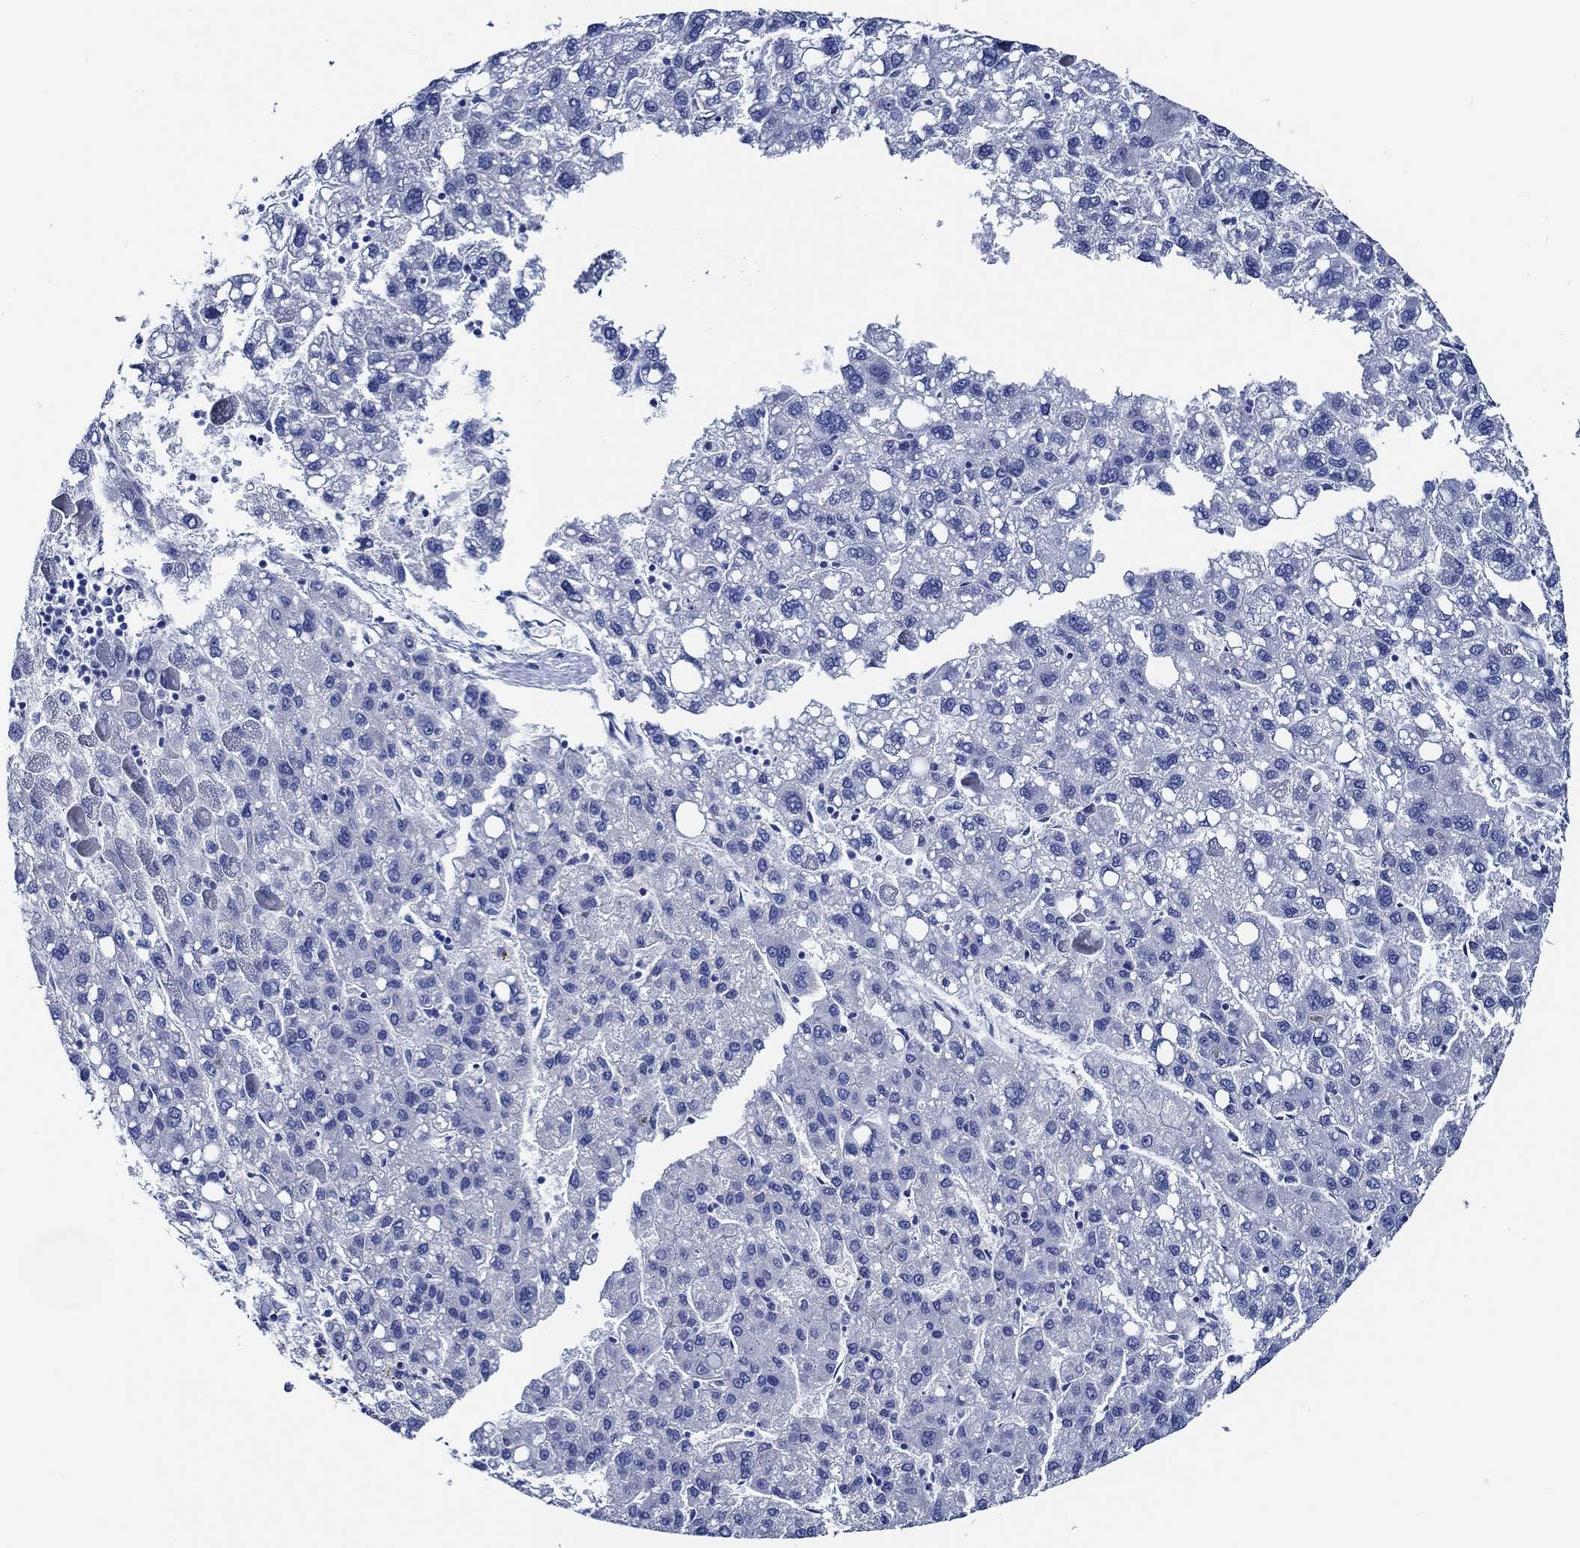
{"staining": {"intensity": "negative", "quantity": "none", "location": "none"}, "tissue": "liver cancer", "cell_type": "Tumor cells", "image_type": "cancer", "snomed": [{"axis": "morphology", "description": "Carcinoma, Hepatocellular, NOS"}, {"axis": "topography", "description": "Liver"}], "caption": "An immunohistochemistry histopathology image of liver cancer (hepatocellular carcinoma) is shown. There is no staining in tumor cells of liver cancer (hepatocellular carcinoma).", "gene": "WDR62", "patient": {"sex": "female", "age": 82}}